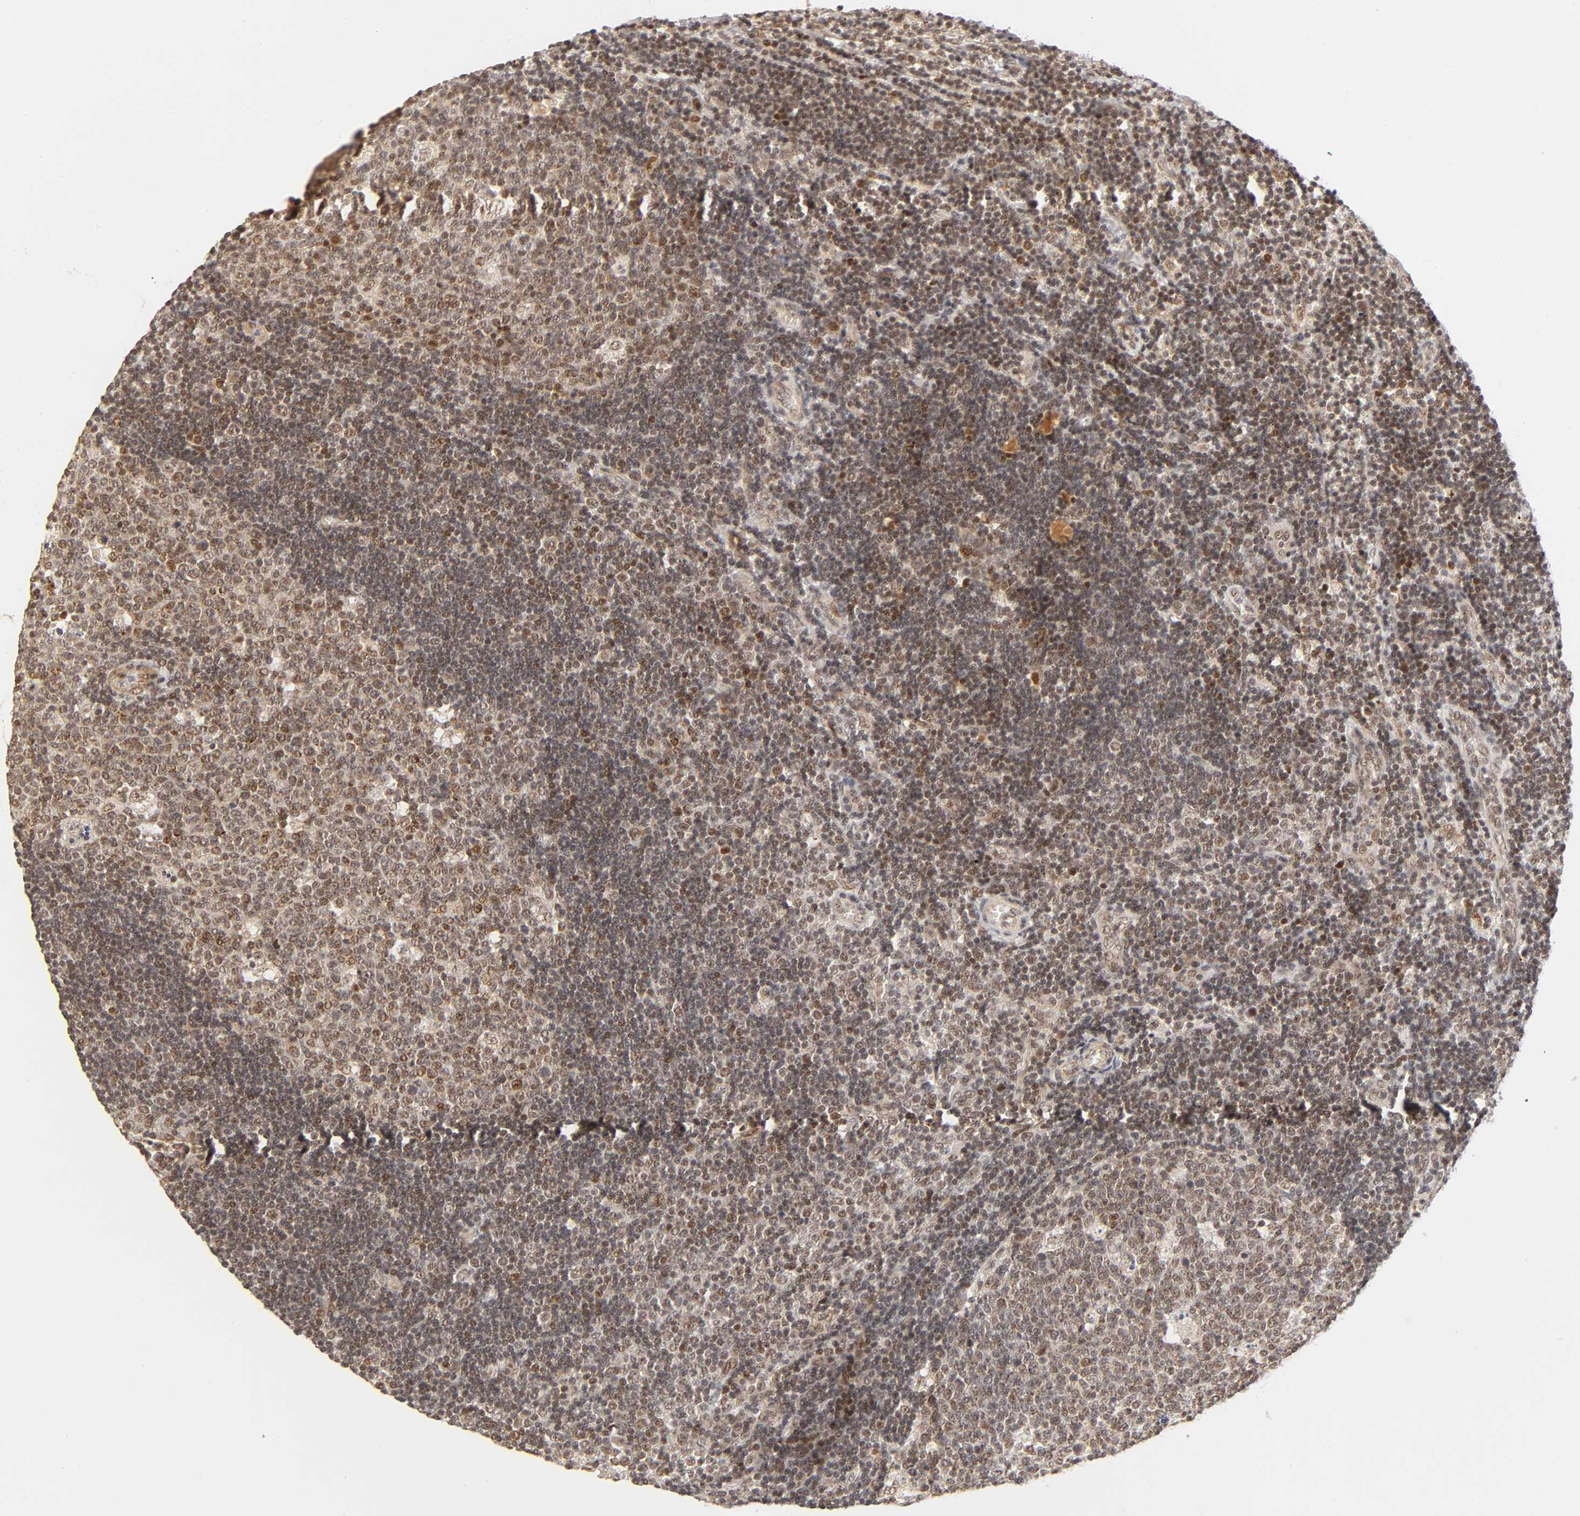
{"staining": {"intensity": "weak", "quantity": "25%-75%", "location": "cytoplasmic/membranous,nuclear"}, "tissue": "lymph node", "cell_type": "Germinal center cells", "image_type": "normal", "snomed": [{"axis": "morphology", "description": "Normal tissue, NOS"}, {"axis": "topography", "description": "Lymph node"}, {"axis": "topography", "description": "Salivary gland"}], "caption": "IHC histopathology image of normal lymph node: human lymph node stained using immunohistochemistry (IHC) exhibits low levels of weak protein expression localized specifically in the cytoplasmic/membranous,nuclear of germinal center cells, appearing as a cytoplasmic/membranous,nuclear brown color.", "gene": "TAF10", "patient": {"sex": "male", "age": 8}}